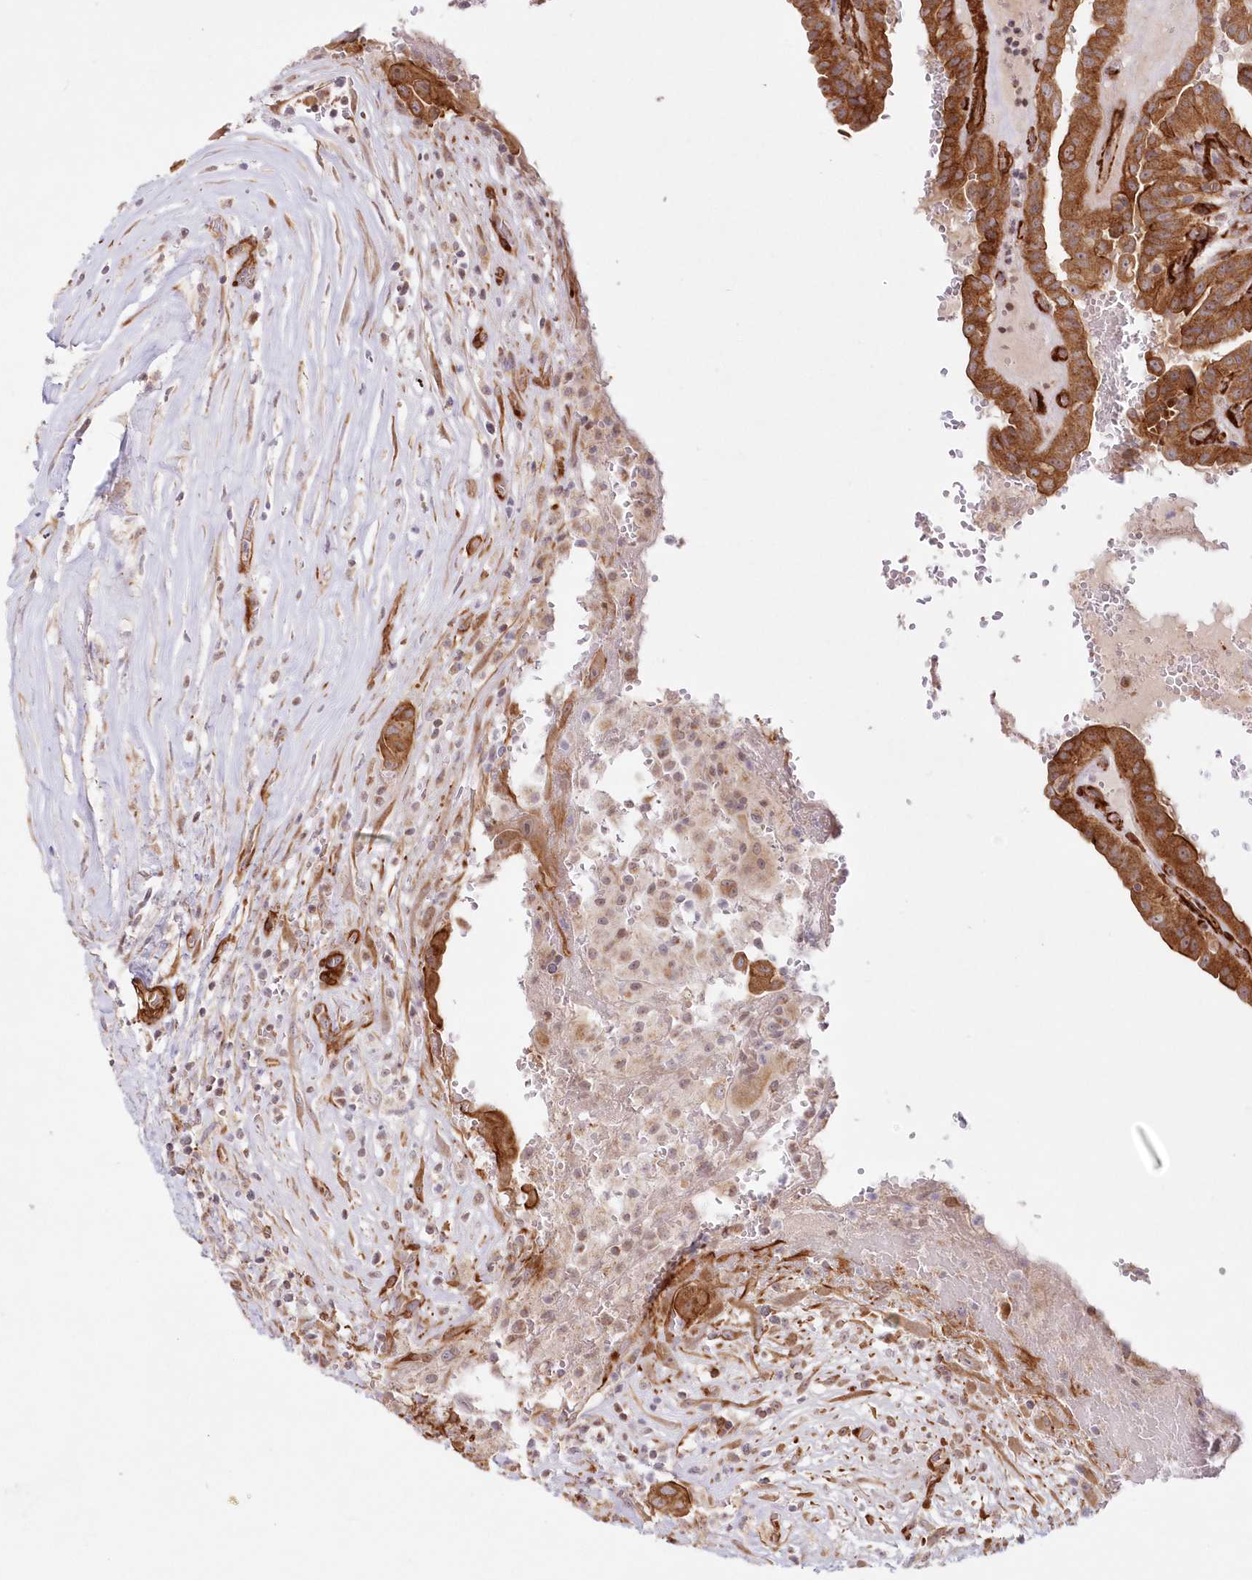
{"staining": {"intensity": "moderate", "quantity": ">75%", "location": "cytoplasmic/membranous"}, "tissue": "thyroid cancer", "cell_type": "Tumor cells", "image_type": "cancer", "snomed": [{"axis": "morphology", "description": "Papillary adenocarcinoma, NOS"}, {"axis": "topography", "description": "Thyroid gland"}], "caption": "A high-resolution micrograph shows immunohistochemistry staining of thyroid cancer (papillary adenocarcinoma), which shows moderate cytoplasmic/membranous positivity in approximately >75% of tumor cells.", "gene": "AFAP1L2", "patient": {"sex": "male", "age": 77}}